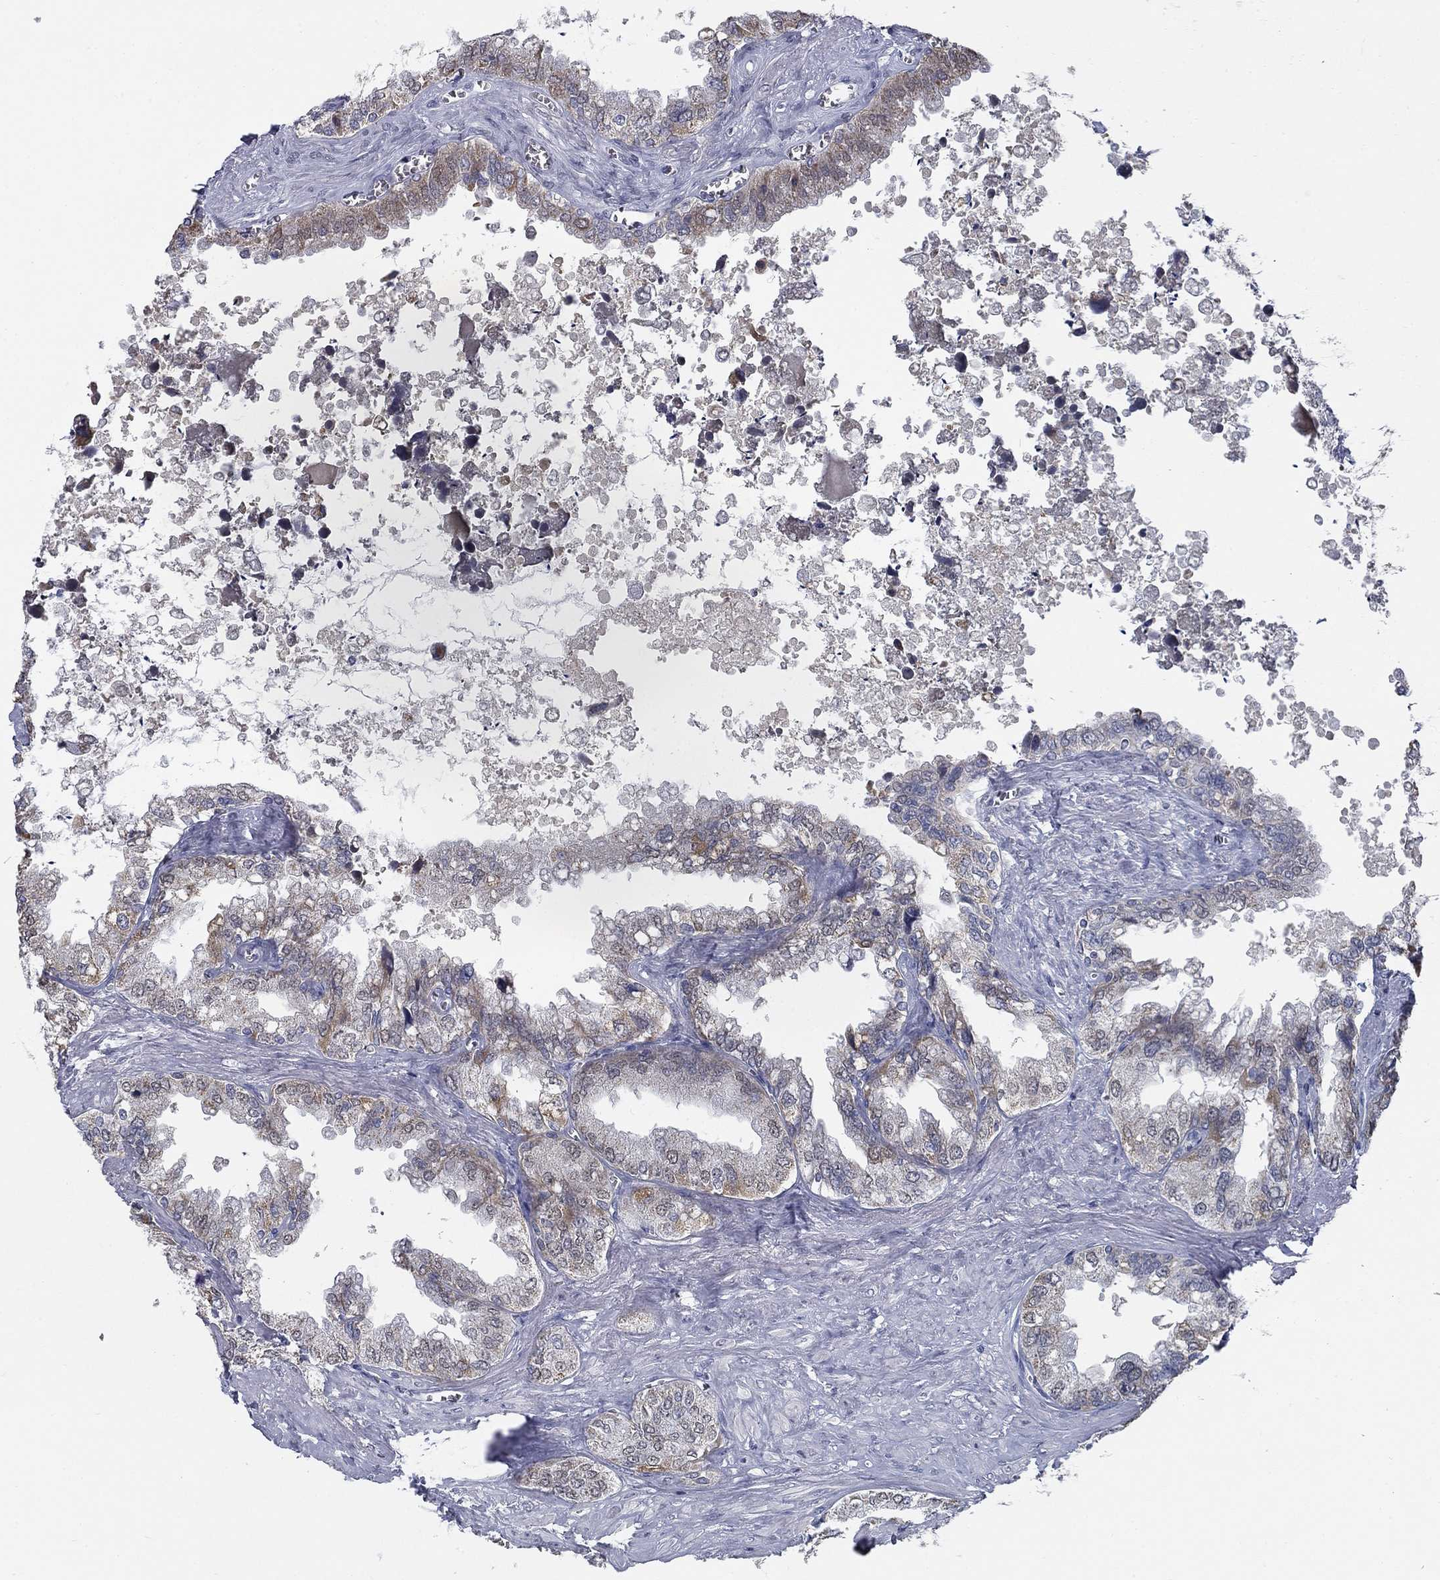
{"staining": {"intensity": "weak", "quantity": "<25%", "location": "cytoplasmic/membranous"}, "tissue": "seminal vesicle", "cell_type": "Glandular cells", "image_type": "normal", "snomed": [{"axis": "morphology", "description": "Normal tissue, NOS"}, {"axis": "topography", "description": "Seminal veicle"}], "caption": "A photomicrograph of human seminal vesicle is negative for staining in glandular cells. (DAB (3,3'-diaminobenzidine) immunohistochemistry (IHC) with hematoxylin counter stain).", "gene": "SLC2A9", "patient": {"sex": "male", "age": 67}}